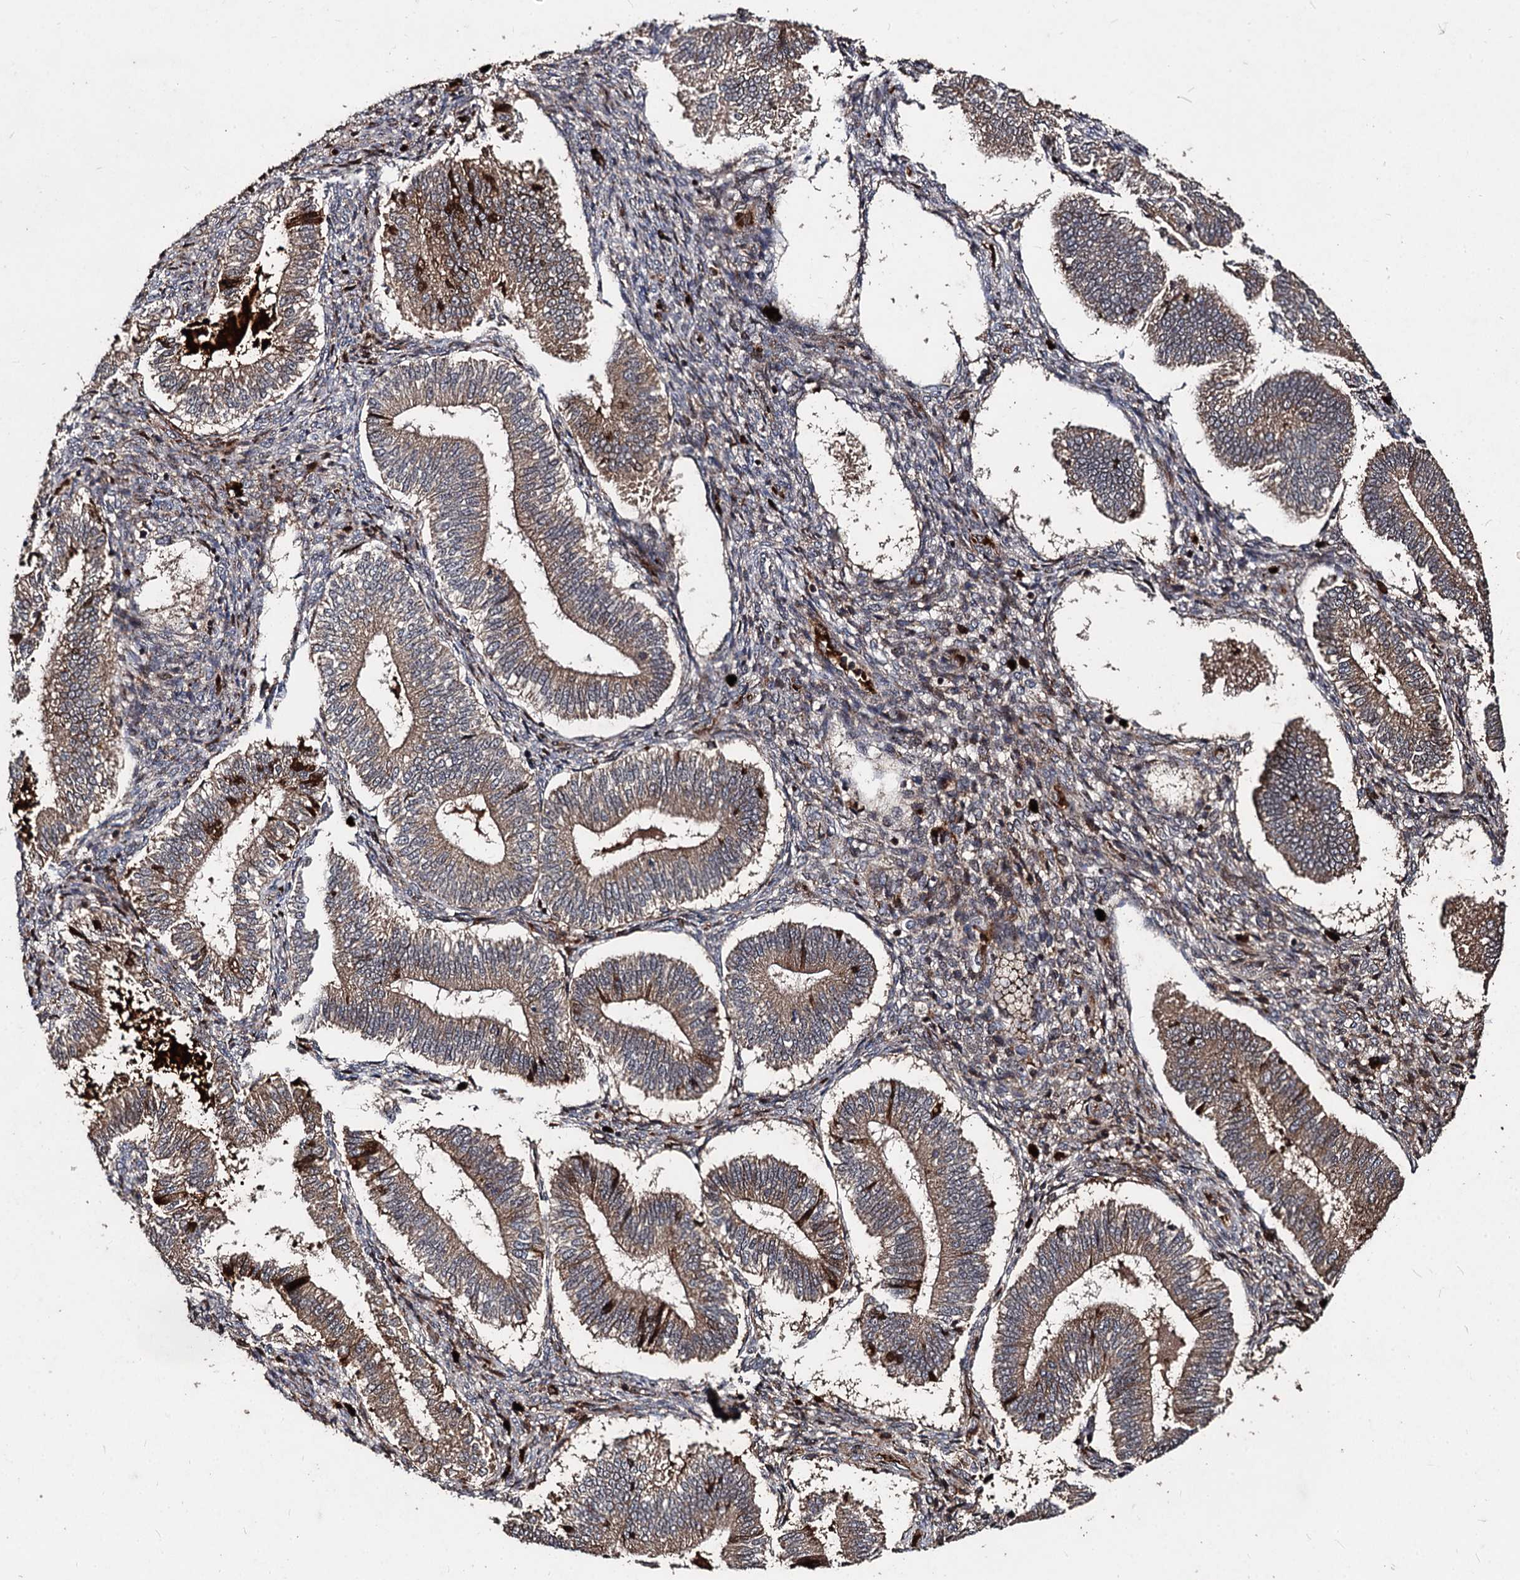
{"staining": {"intensity": "moderate", "quantity": "<25%", "location": "cytoplasmic/membranous"}, "tissue": "endometrium", "cell_type": "Cells in endometrial stroma", "image_type": "normal", "snomed": [{"axis": "morphology", "description": "Normal tissue, NOS"}, {"axis": "topography", "description": "Endometrium"}], "caption": "Immunohistochemistry photomicrograph of normal human endometrium stained for a protein (brown), which displays low levels of moderate cytoplasmic/membranous positivity in approximately <25% of cells in endometrial stroma.", "gene": "BCL2L2", "patient": {"sex": "female", "age": 25}}